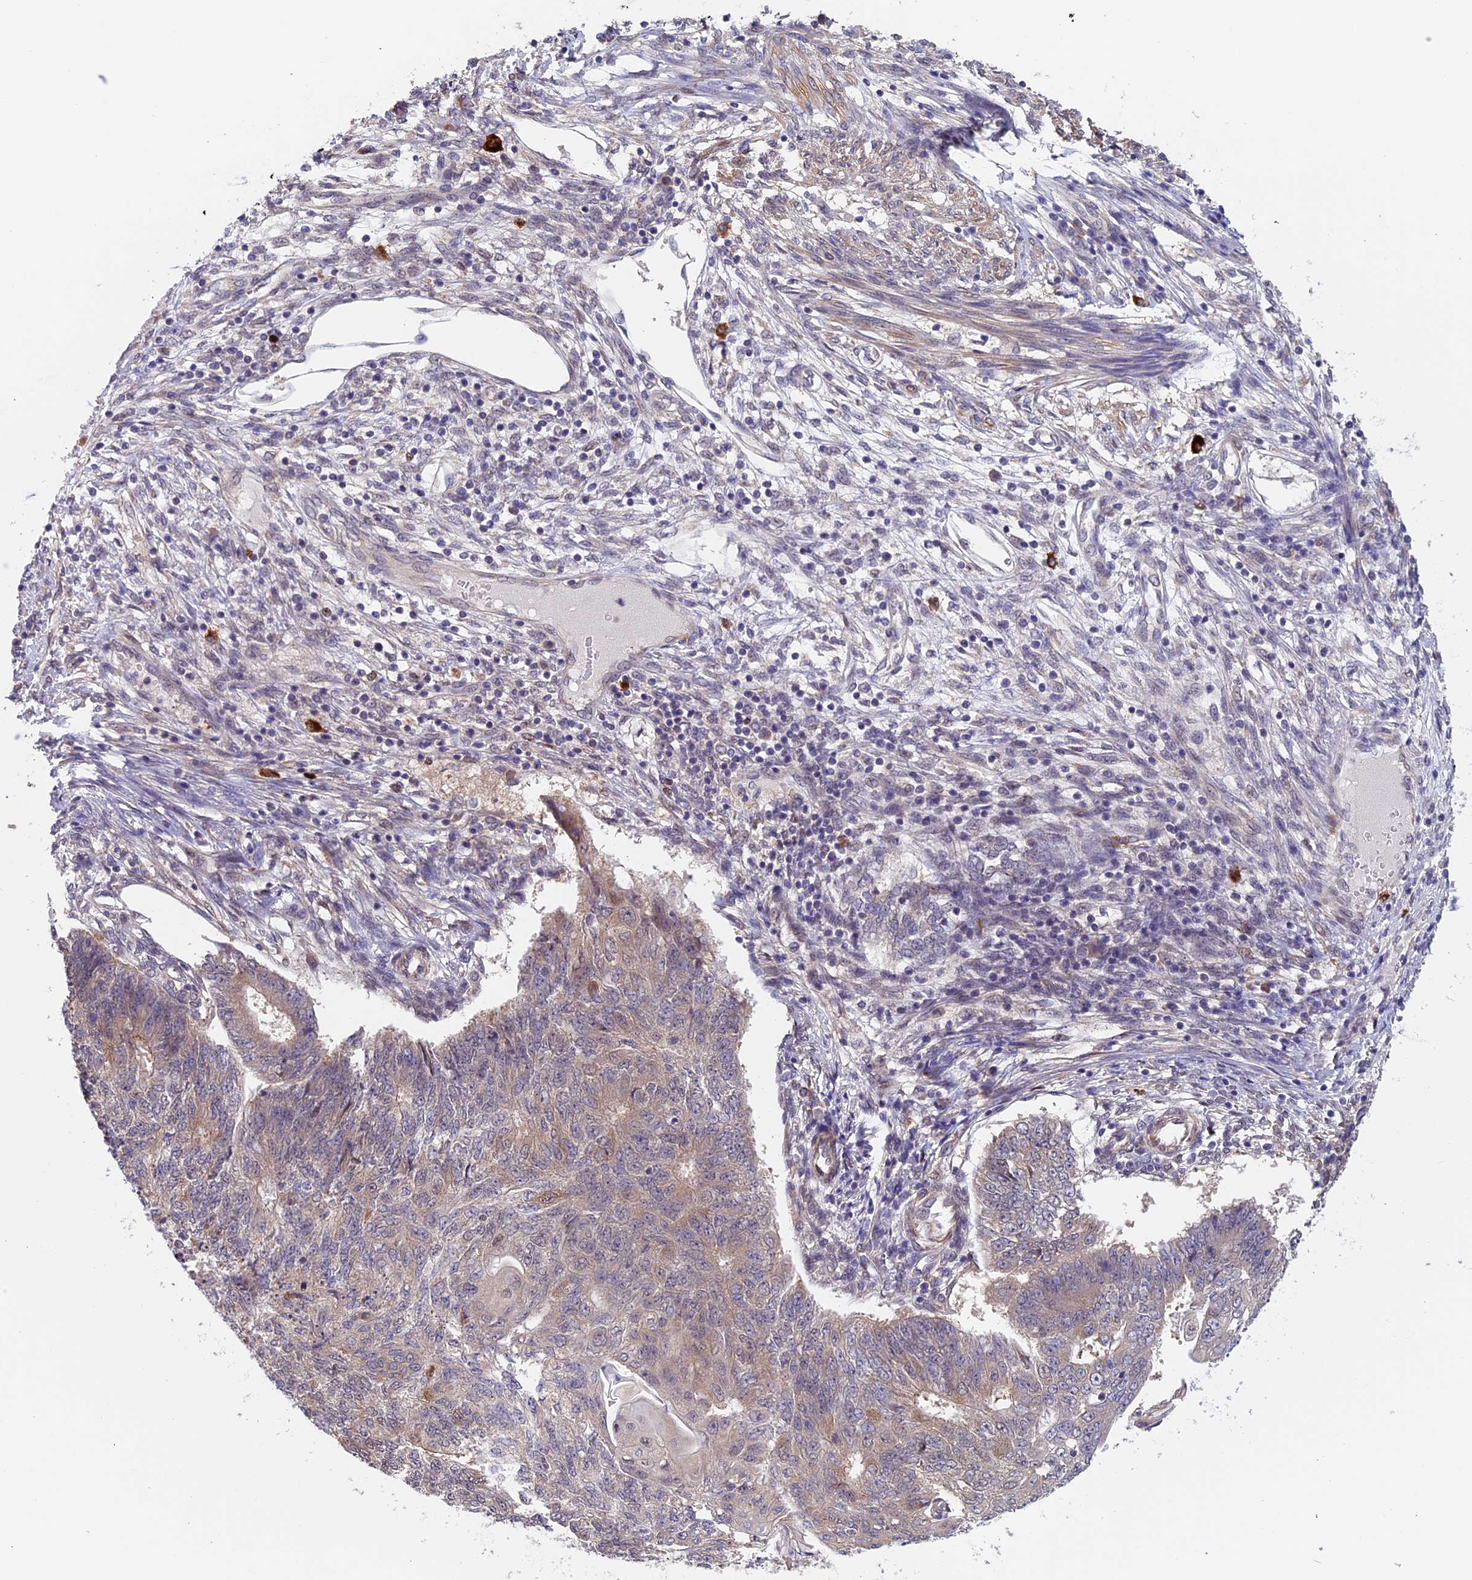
{"staining": {"intensity": "weak", "quantity": "<25%", "location": "cytoplasmic/membranous"}, "tissue": "endometrial cancer", "cell_type": "Tumor cells", "image_type": "cancer", "snomed": [{"axis": "morphology", "description": "Adenocarcinoma, NOS"}, {"axis": "topography", "description": "Endometrium"}], "caption": "High power microscopy image of an IHC photomicrograph of endometrial adenocarcinoma, revealing no significant expression in tumor cells.", "gene": "CCDC9B", "patient": {"sex": "female", "age": 32}}